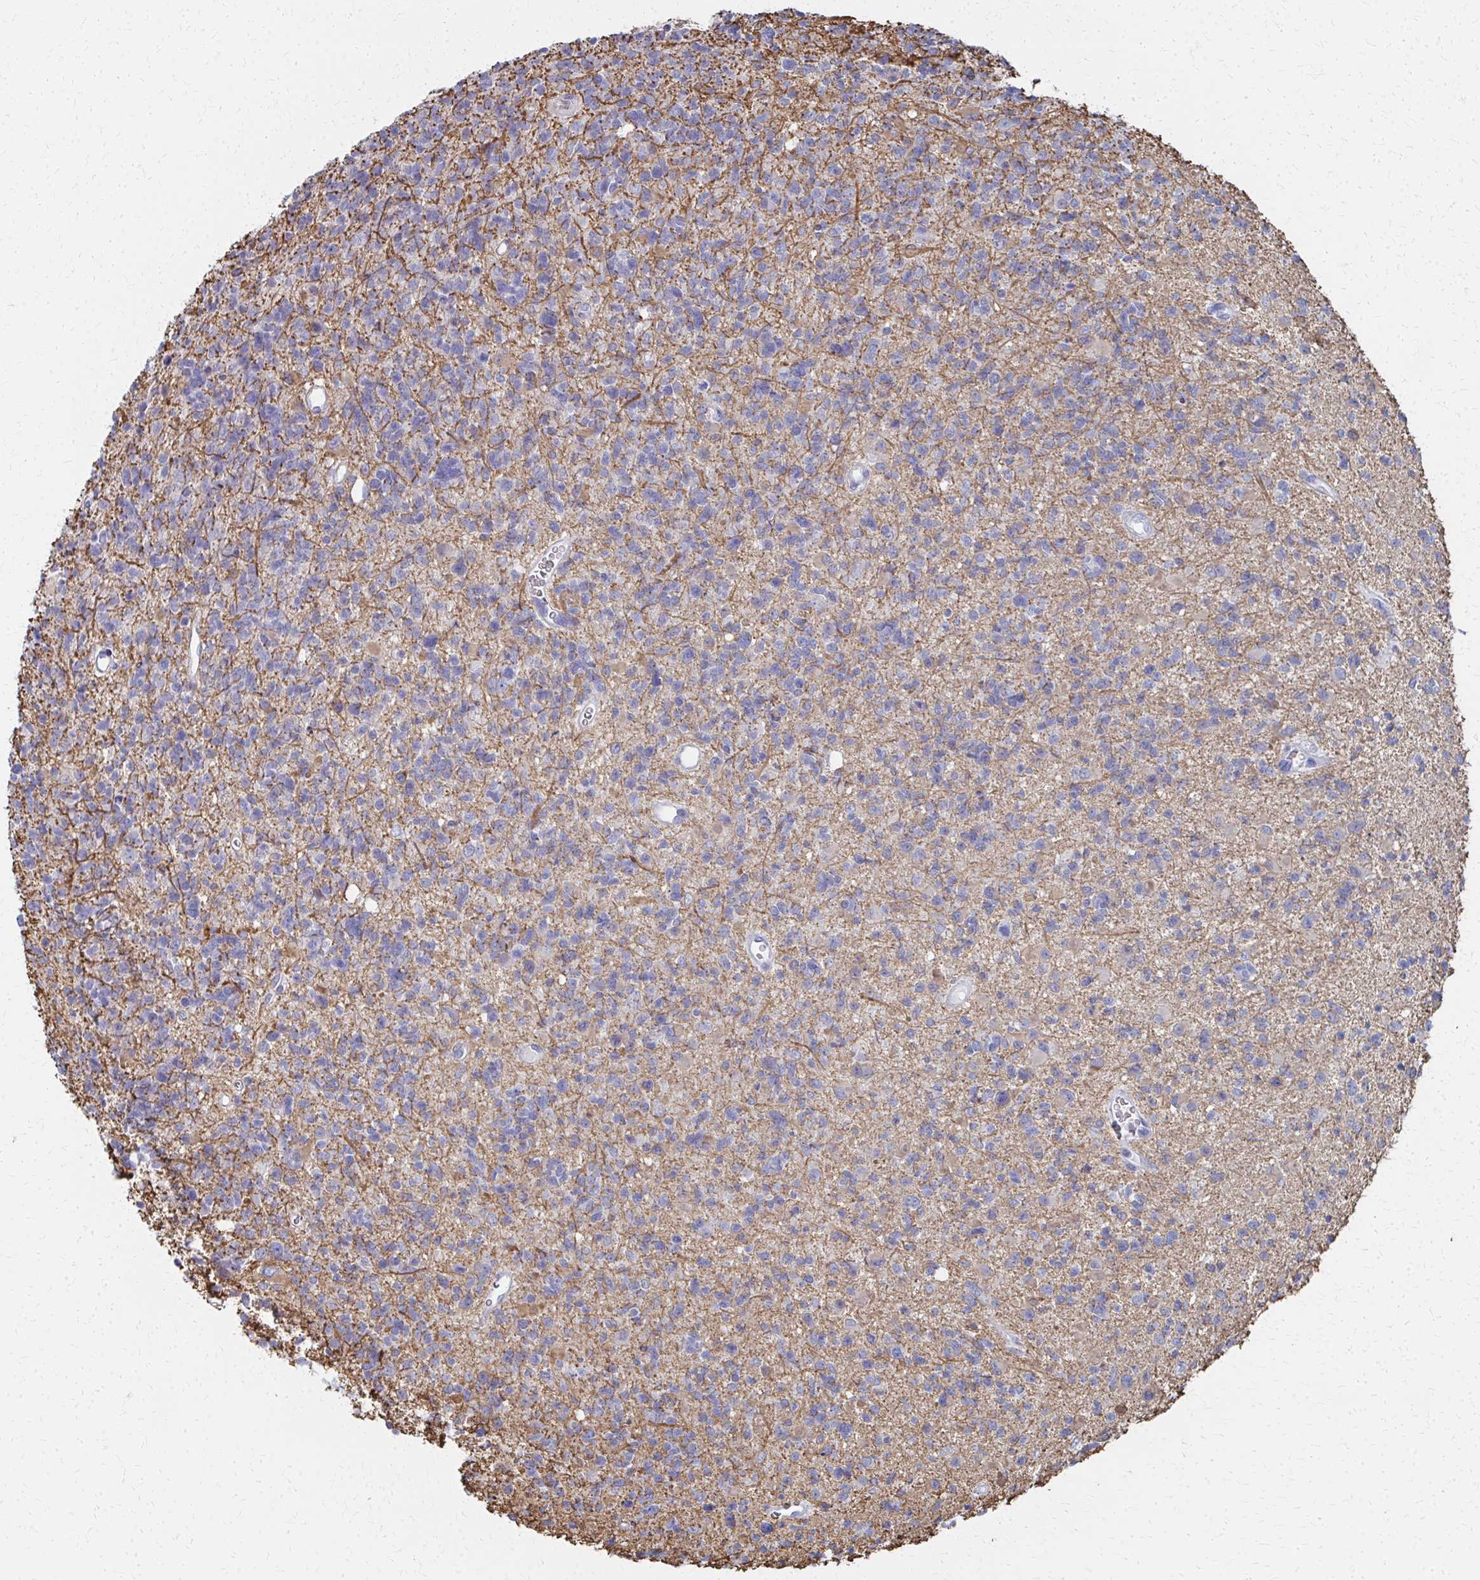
{"staining": {"intensity": "negative", "quantity": "none", "location": "none"}, "tissue": "glioma", "cell_type": "Tumor cells", "image_type": "cancer", "snomed": [{"axis": "morphology", "description": "Glioma, malignant, High grade"}, {"axis": "topography", "description": "Brain"}], "caption": "Tumor cells show no significant protein expression in malignant glioma (high-grade). (Brightfield microscopy of DAB (3,3'-diaminobenzidine) immunohistochemistry (IHC) at high magnification).", "gene": "MS4A2", "patient": {"sex": "male", "age": 29}}